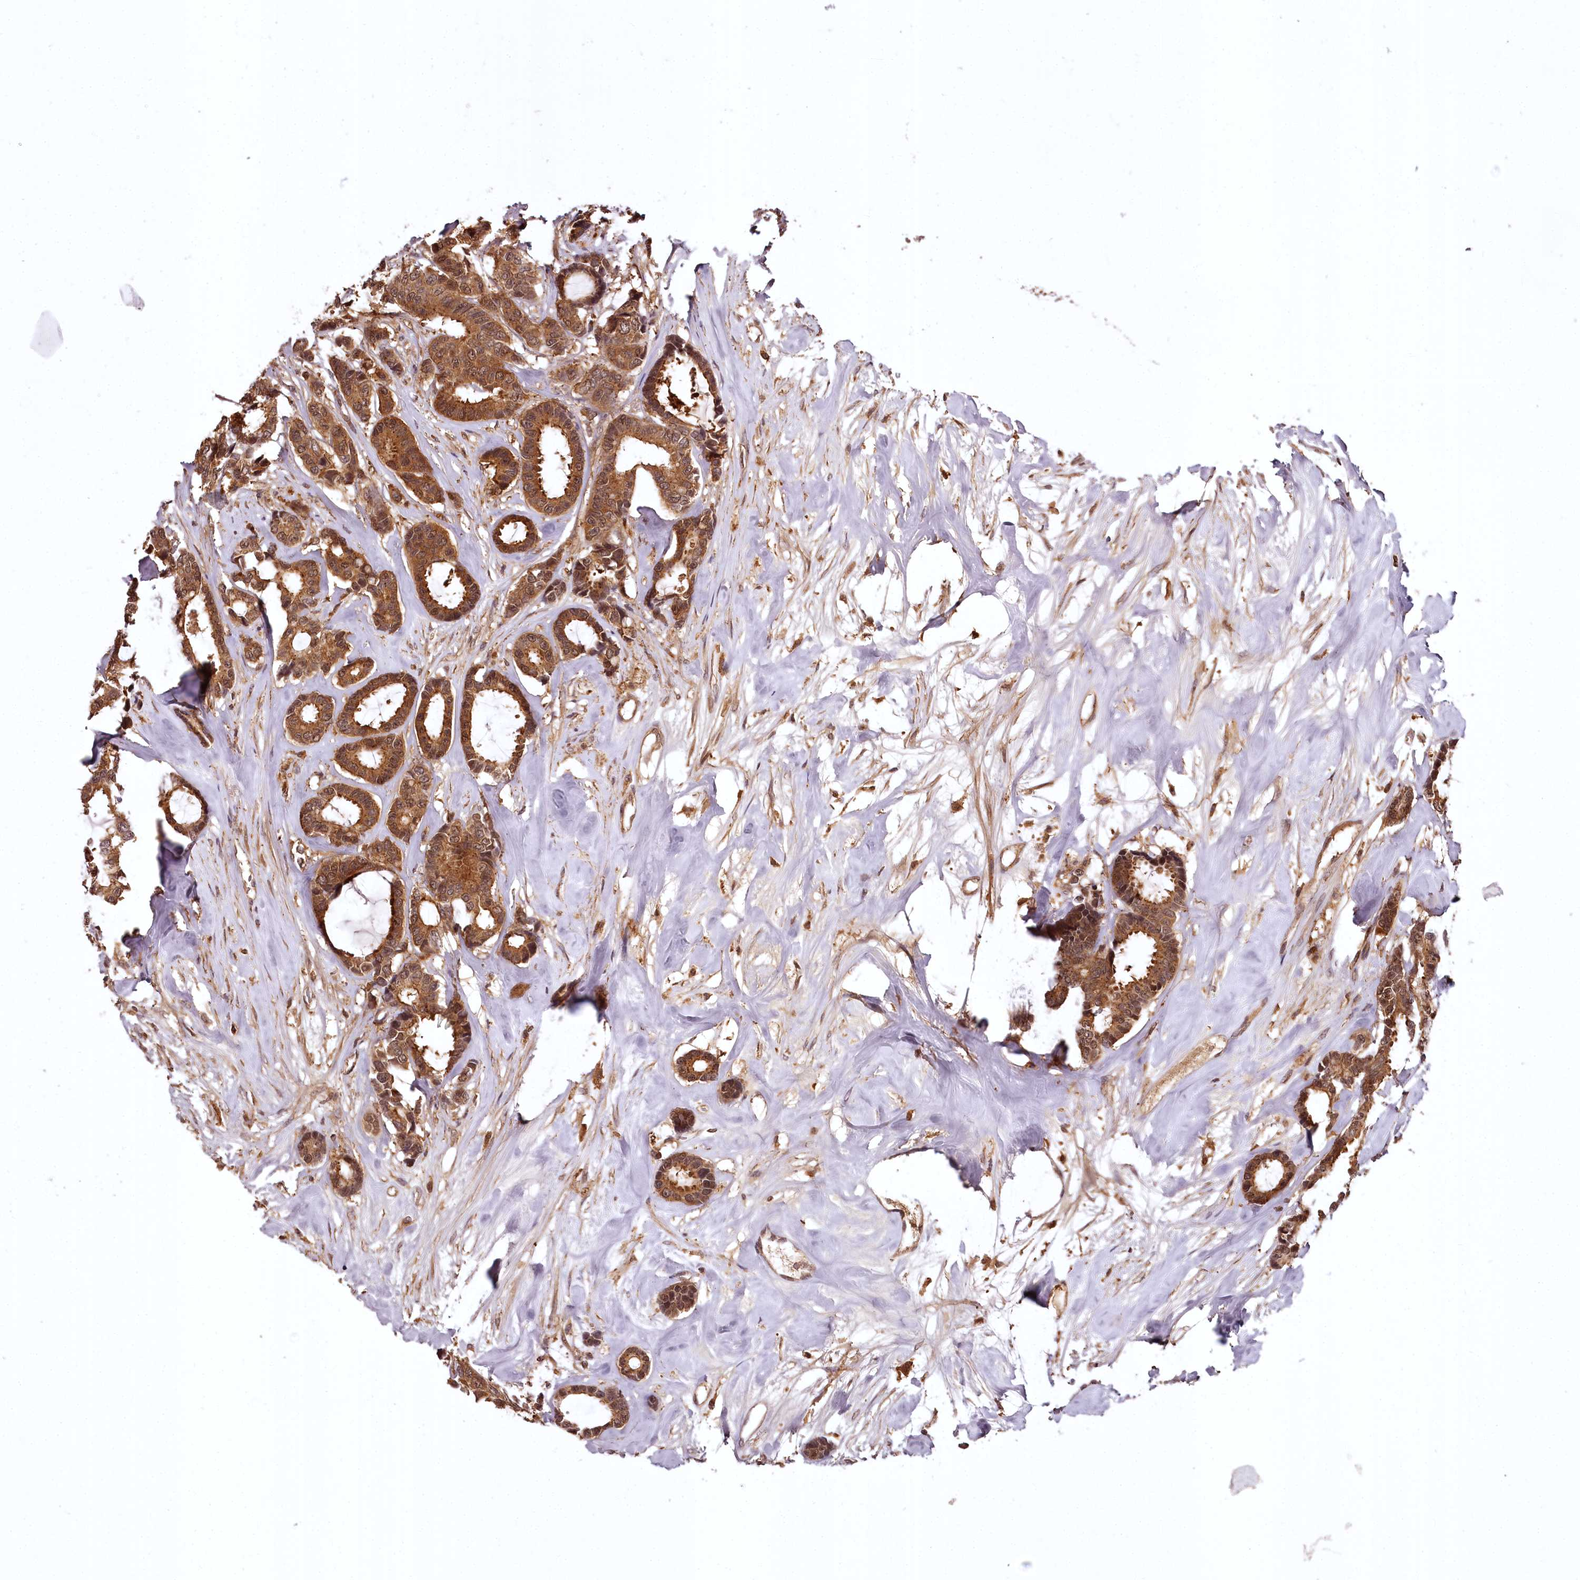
{"staining": {"intensity": "moderate", "quantity": ">75%", "location": "cytoplasmic/membranous,nuclear"}, "tissue": "breast cancer", "cell_type": "Tumor cells", "image_type": "cancer", "snomed": [{"axis": "morphology", "description": "Duct carcinoma"}, {"axis": "topography", "description": "Breast"}], "caption": "This histopathology image shows immunohistochemistry staining of human breast cancer (invasive ductal carcinoma), with medium moderate cytoplasmic/membranous and nuclear staining in about >75% of tumor cells.", "gene": "TTC12", "patient": {"sex": "female", "age": 87}}